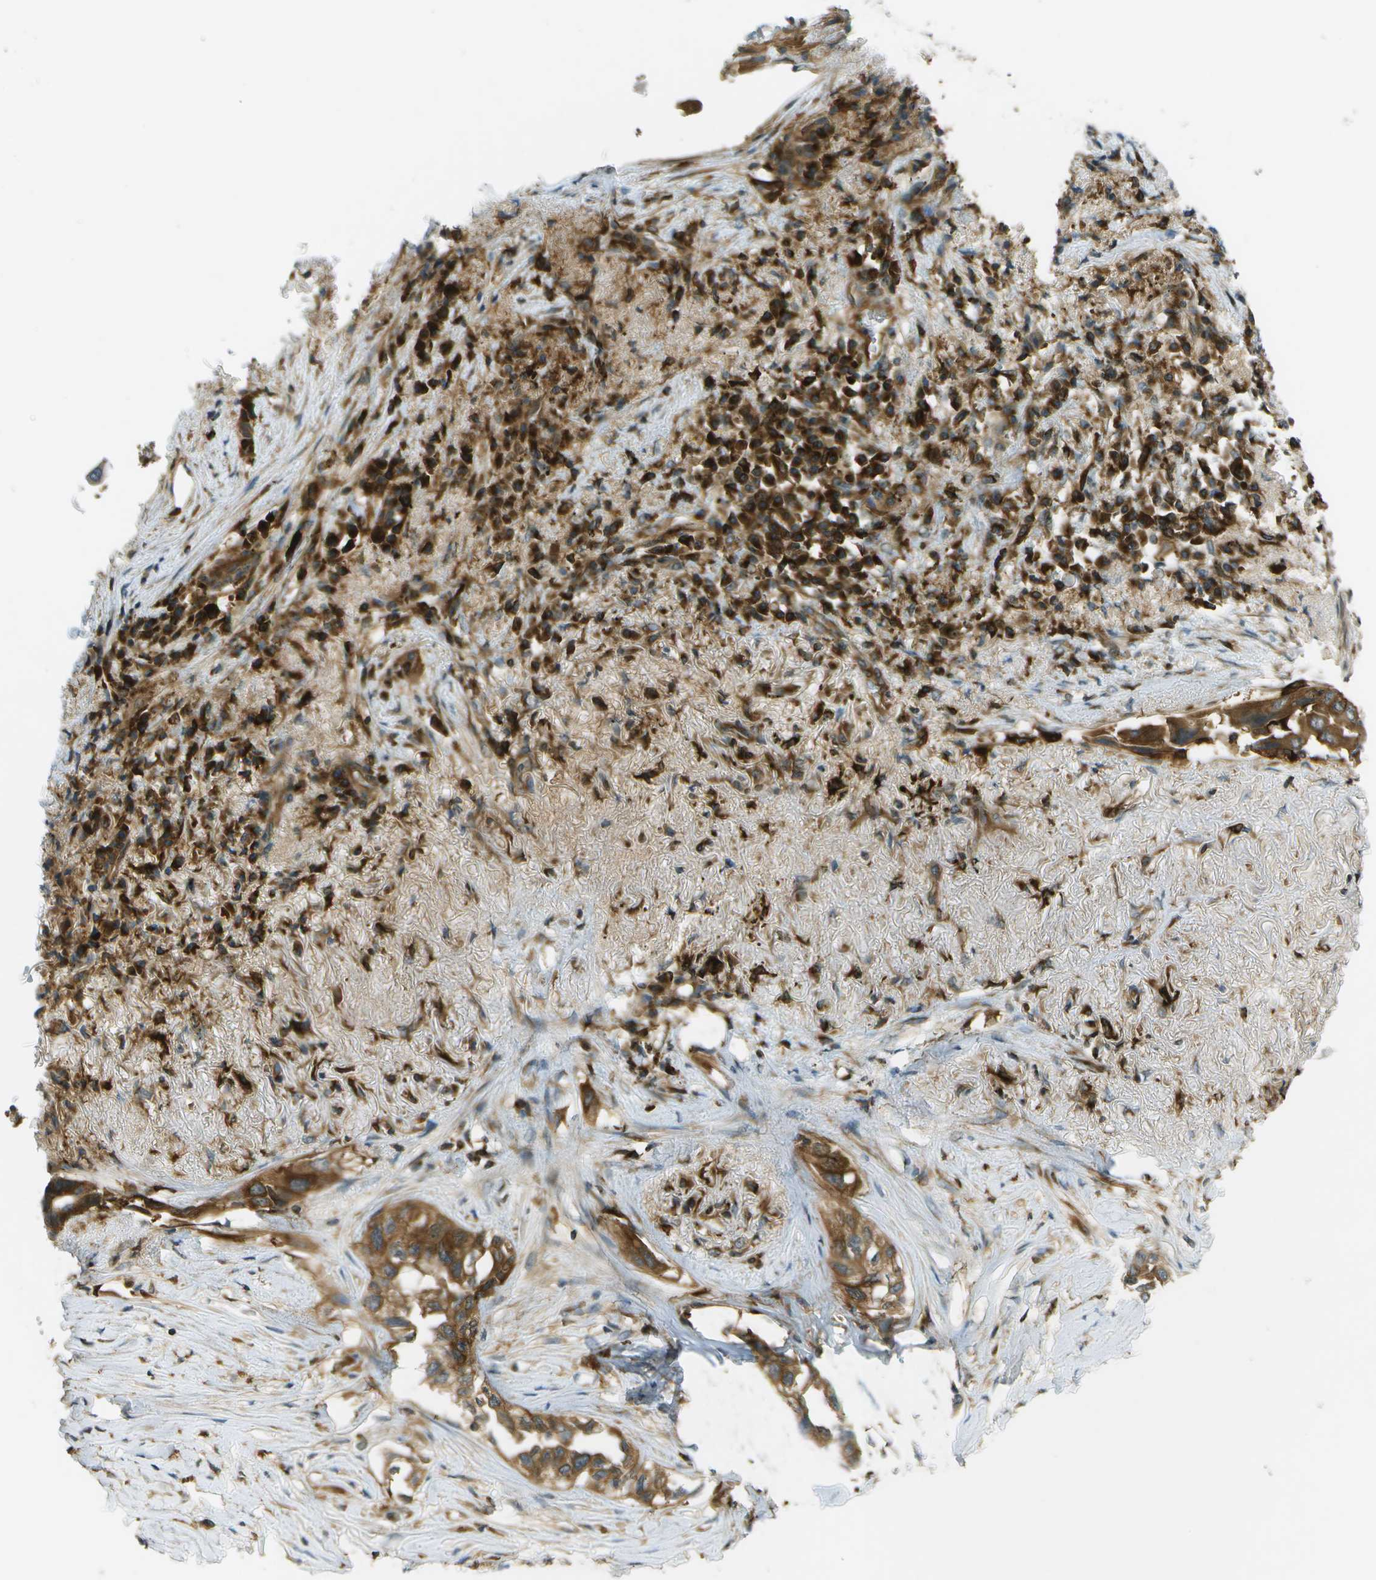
{"staining": {"intensity": "moderate", "quantity": ">75%", "location": "cytoplasmic/membranous"}, "tissue": "lung cancer", "cell_type": "Tumor cells", "image_type": "cancer", "snomed": [{"axis": "morphology", "description": "Adenocarcinoma, NOS"}, {"axis": "topography", "description": "Lung"}], "caption": "This image shows lung adenocarcinoma stained with immunohistochemistry (IHC) to label a protein in brown. The cytoplasmic/membranous of tumor cells show moderate positivity for the protein. Nuclei are counter-stained blue.", "gene": "TMTC1", "patient": {"sex": "female", "age": 51}}